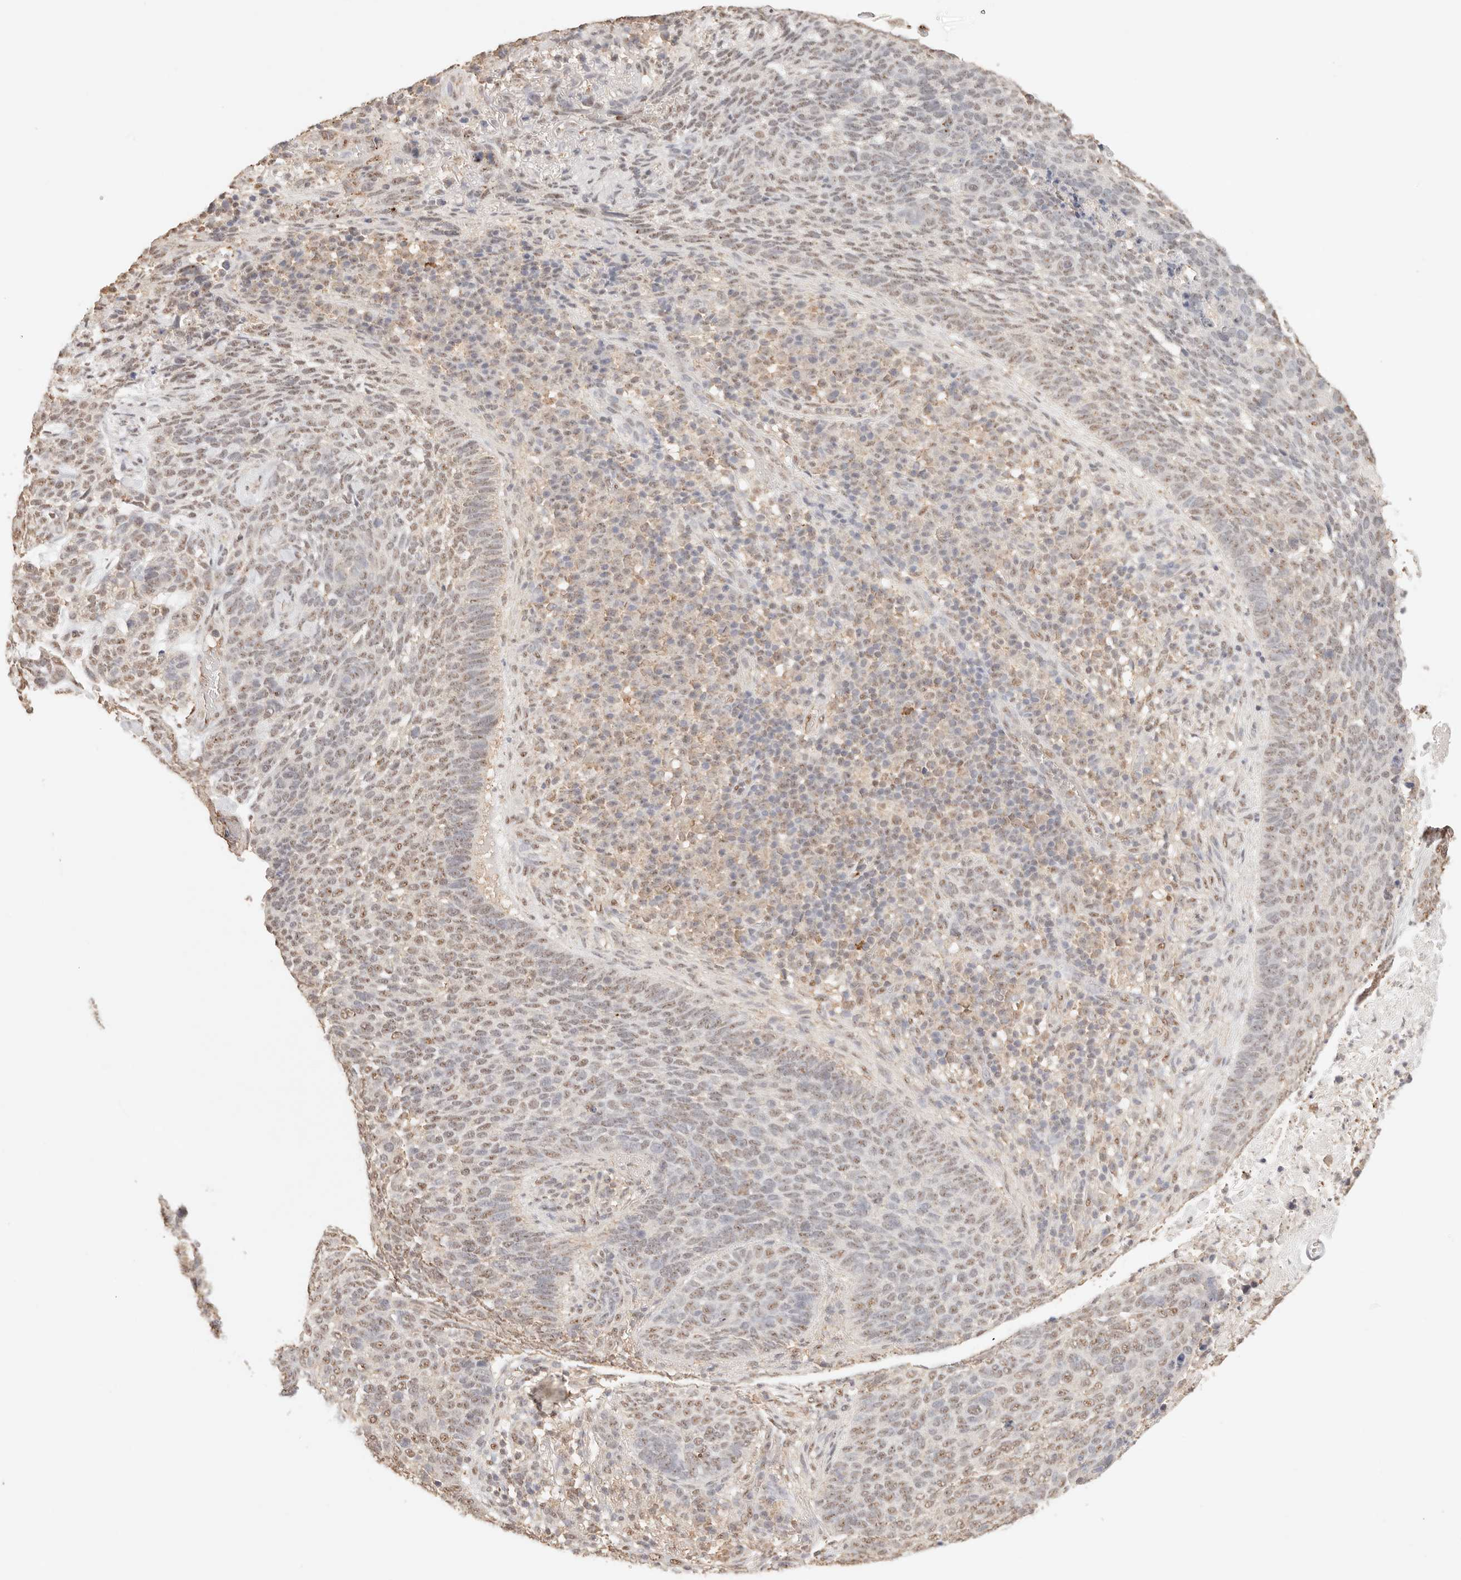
{"staining": {"intensity": "weak", "quantity": ">75%", "location": "nuclear"}, "tissue": "skin cancer", "cell_type": "Tumor cells", "image_type": "cancer", "snomed": [{"axis": "morphology", "description": "Basal cell carcinoma"}, {"axis": "topography", "description": "Skin"}], "caption": "Protein staining exhibits weak nuclear staining in approximately >75% of tumor cells in skin basal cell carcinoma.", "gene": "IL1R2", "patient": {"sex": "female", "age": 64}}